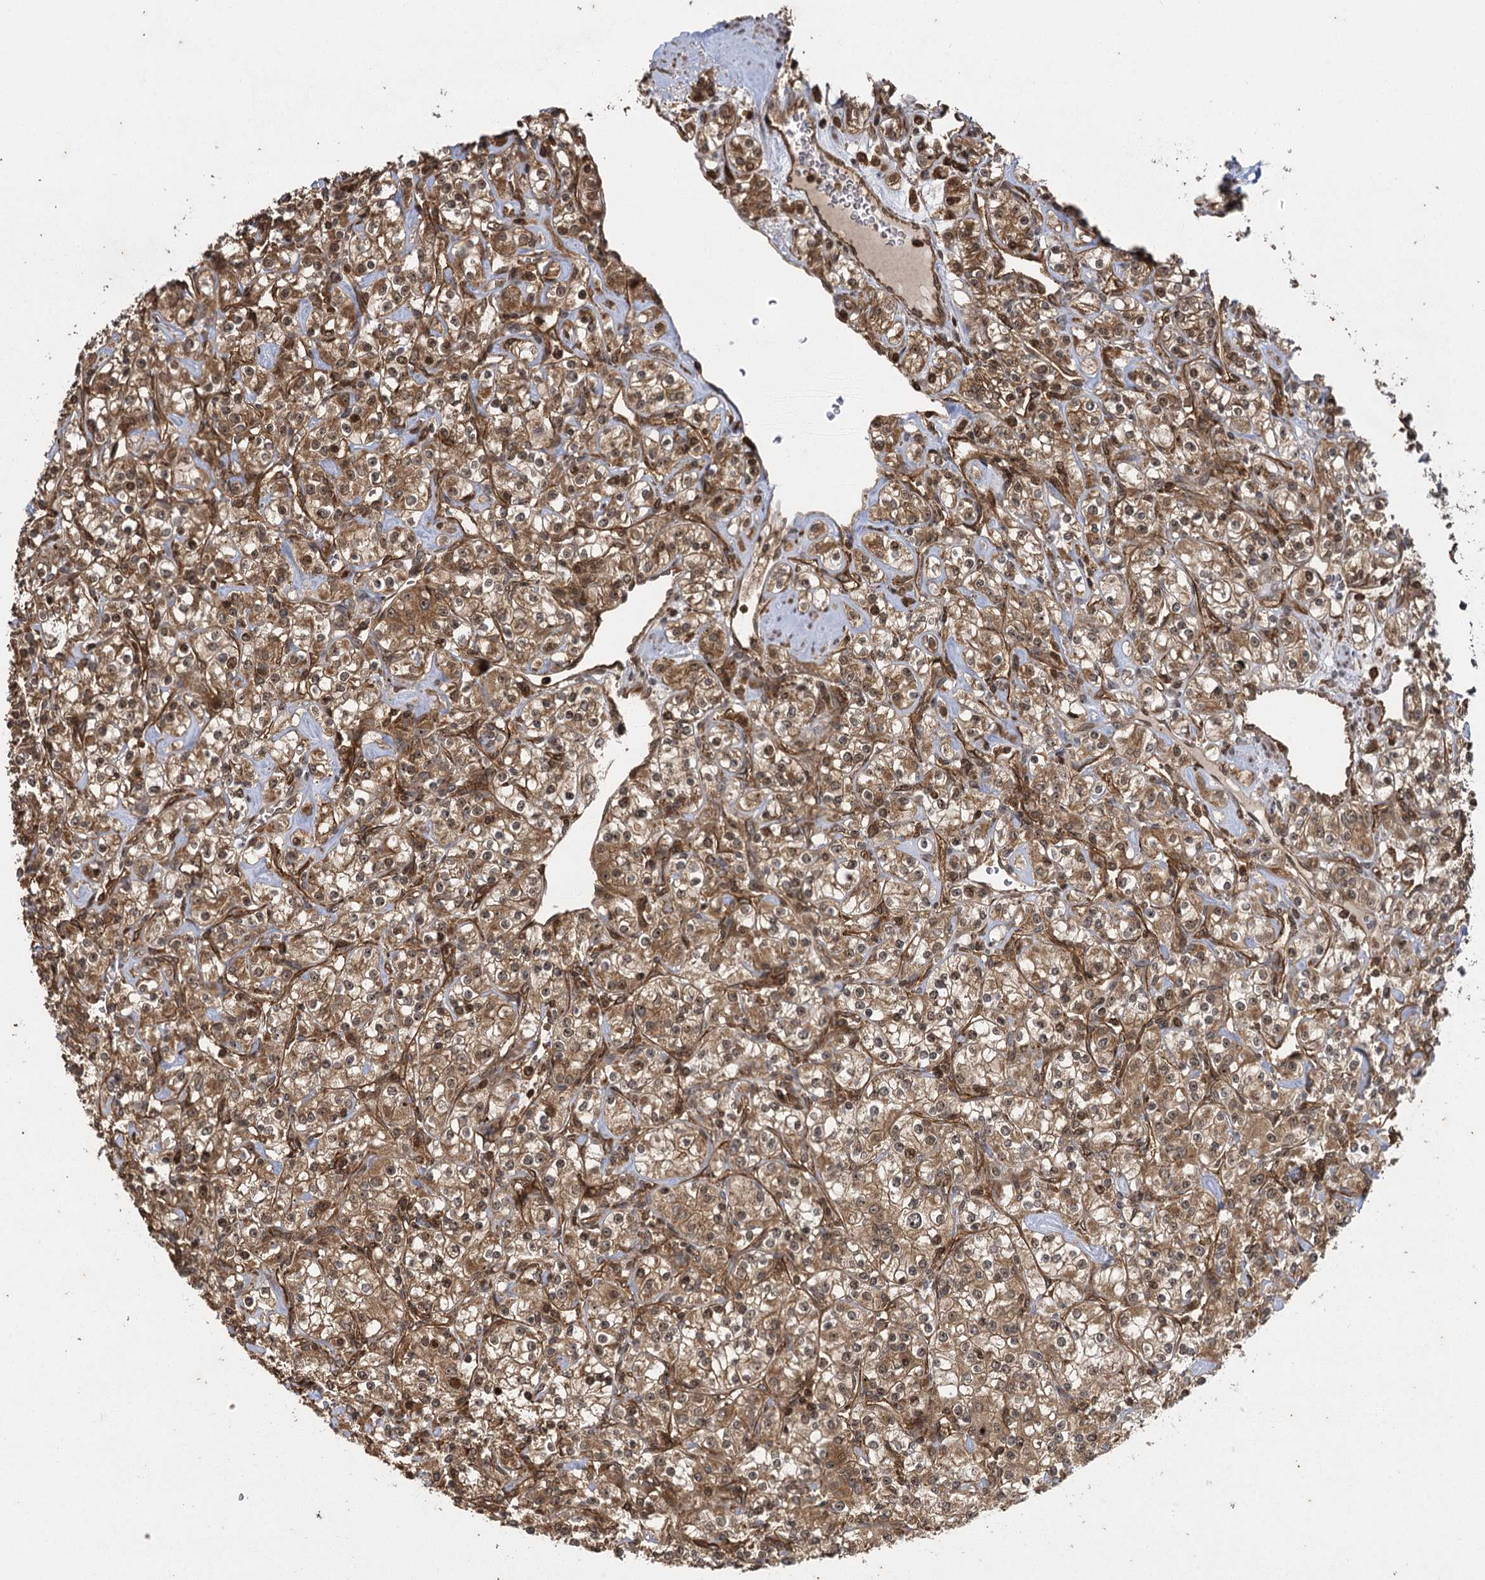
{"staining": {"intensity": "moderate", "quantity": ">75%", "location": "cytoplasmic/membranous,nuclear"}, "tissue": "renal cancer", "cell_type": "Tumor cells", "image_type": "cancer", "snomed": [{"axis": "morphology", "description": "Adenocarcinoma, NOS"}, {"axis": "topography", "description": "Kidney"}], "caption": "Immunohistochemistry (IHC) image of neoplastic tissue: human renal adenocarcinoma stained using immunohistochemistry (IHC) displays medium levels of moderate protein expression localized specifically in the cytoplasmic/membranous and nuclear of tumor cells, appearing as a cytoplasmic/membranous and nuclear brown color.", "gene": "IL11RA", "patient": {"sex": "male", "age": 77}}